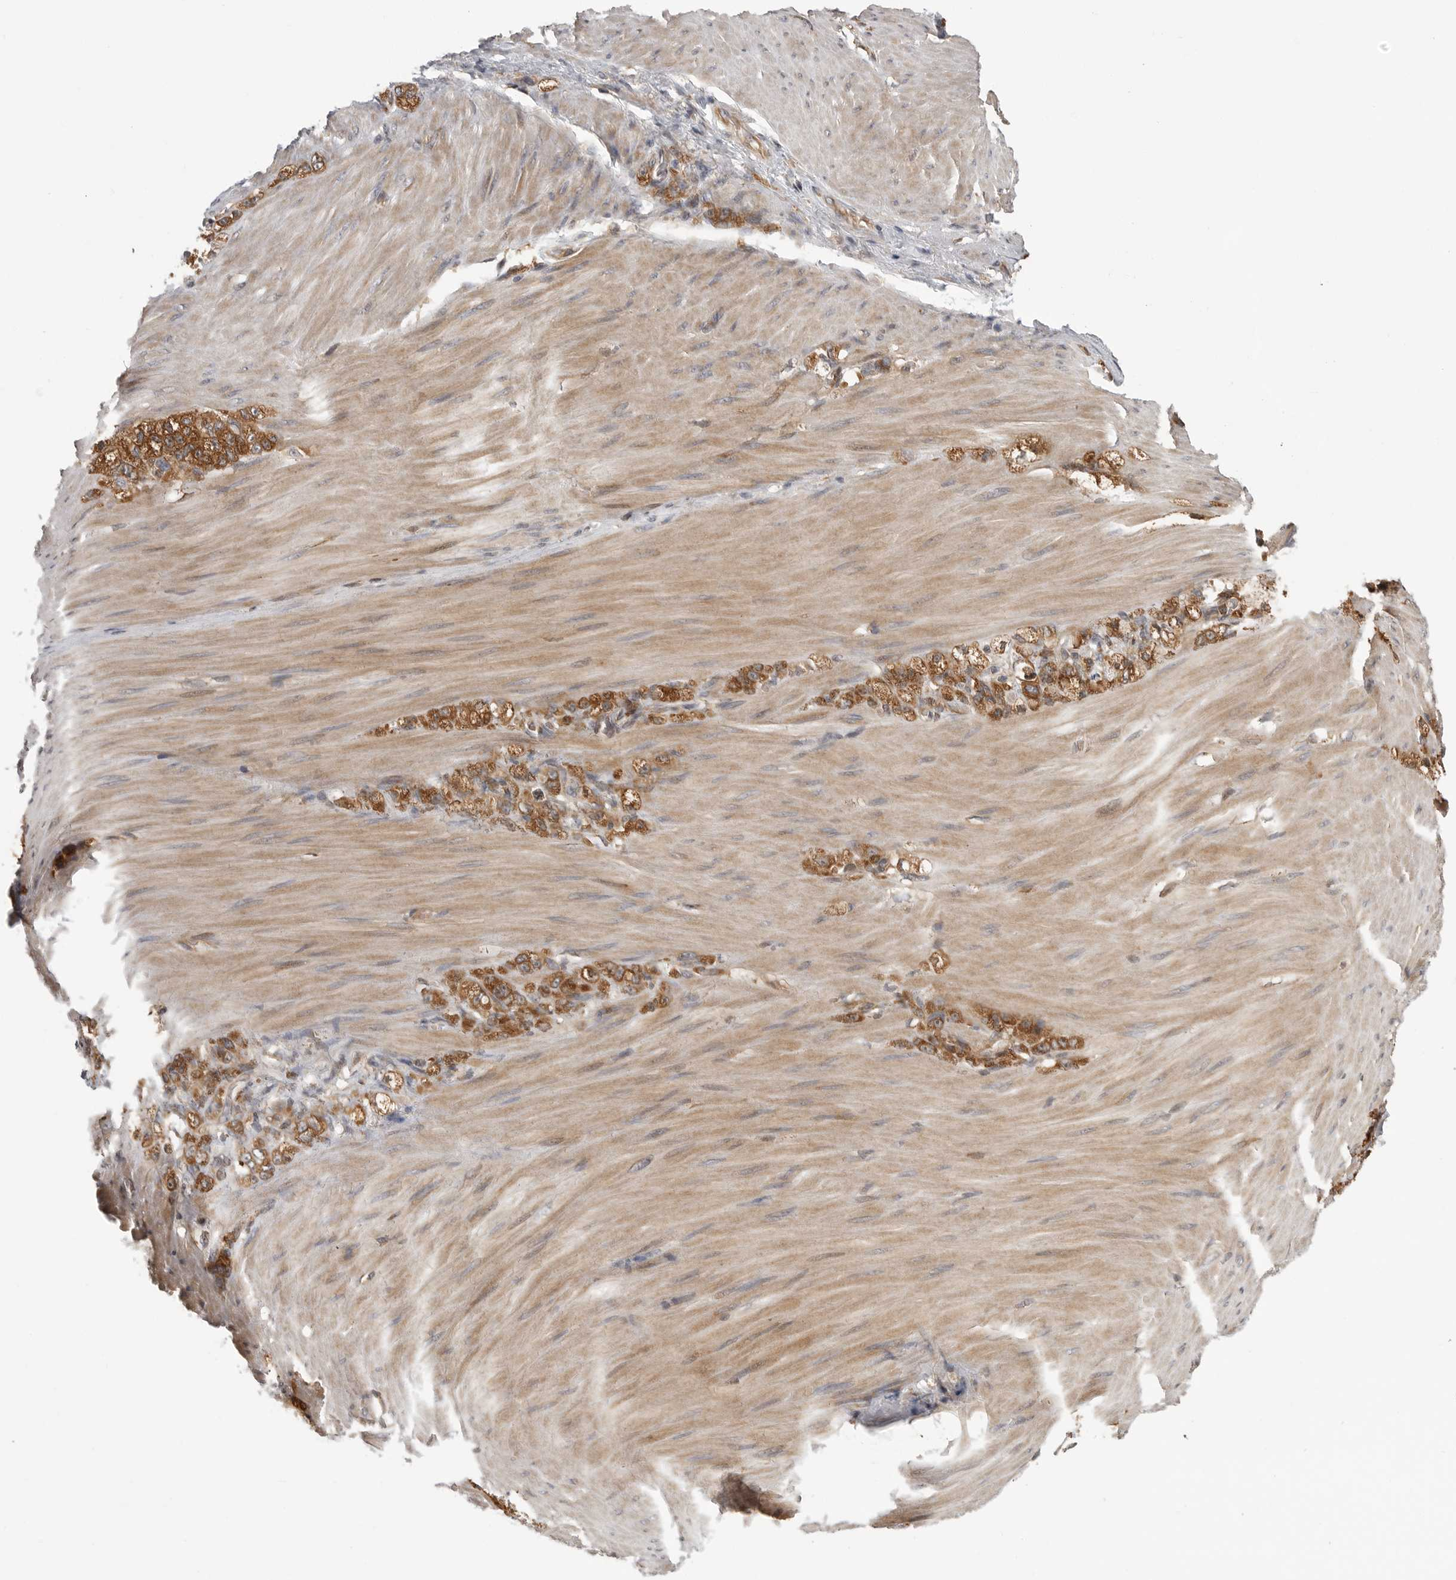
{"staining": {"intensity": "moderate", "quantity": ">75%", "location": "cytoplasmic/membranous"}, "tissue": "stomach cancer", "cell_type": "Tumor cells", "image_type": "cancer", "snomed": [{"axis": "morphology", "description": "Normal tissue, NOS"}, {"axis": "morphology", "description": "Adenocarcinoma, NOS"}, {"axis": "topography", "description": "Stomach"}], "caption": "The micrograph demonstrates staining of stomach adenocarcinoma, revealing moderate cytoplasmic/membranous protein expression (brown color) within tumor cells.", "gene": "OXR1", "patient": {"sex": "male", "age": 82}}